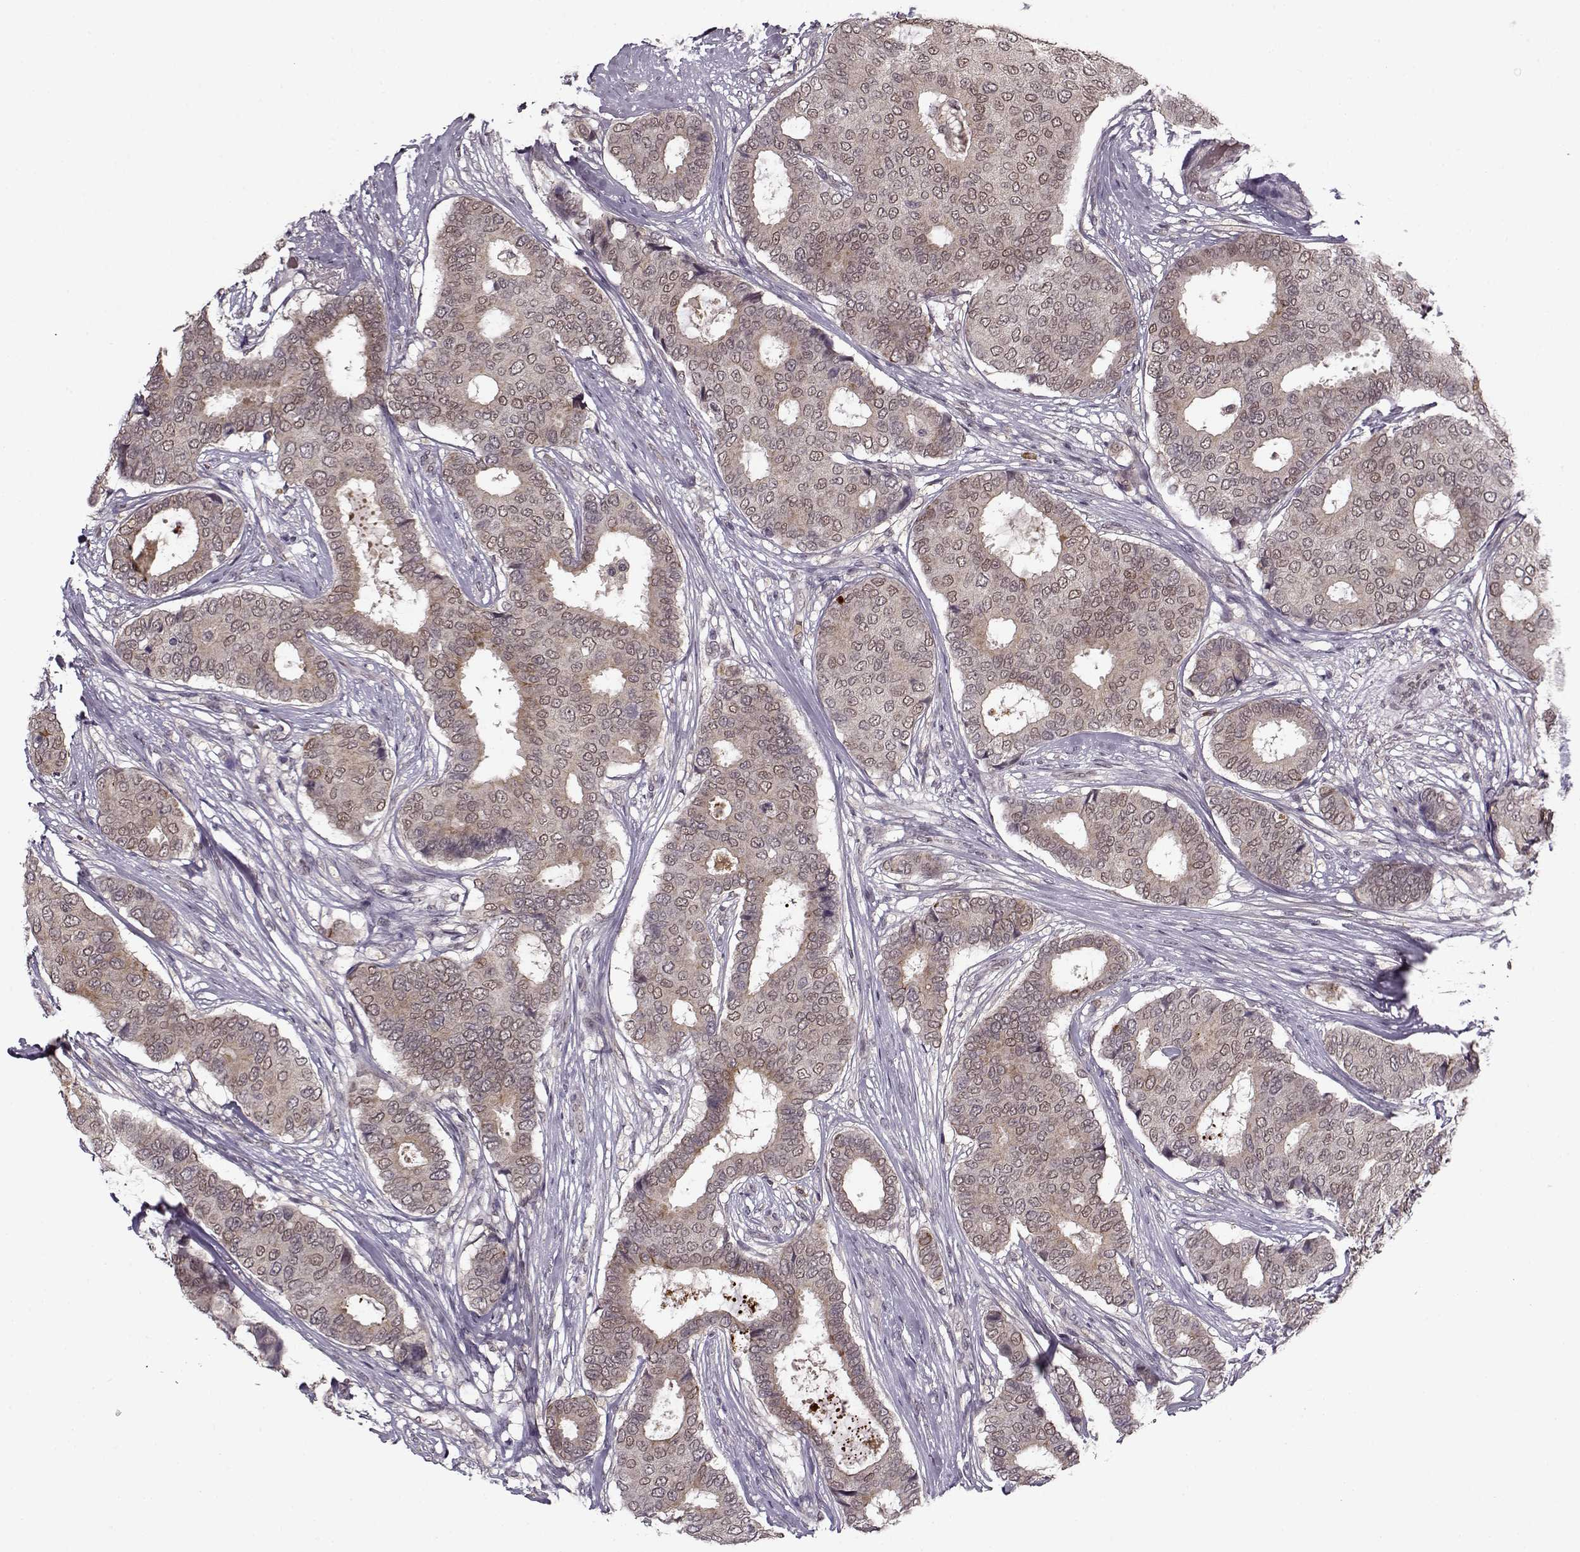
{"staining": {"intensity": "strong", "quantity": "<25%", "location": "cytoplasmic/membranous"}, "tissue": "breast cancer", "cell_type": "Tumor cells", "image_type": "cancer", "snomed": [{"axis": "morphology", "description": "Duct carcinoma"}, {"axis": "topography", "description": "Breast"}], "caption": "Breast intraductal carcinoma stained with a brown dye reveals strong cytoplasmic/membranous positive expression in about <25% of tumor cells.", "gene": "DENND4B", "patient": {"sex": "female", "age": 75}}